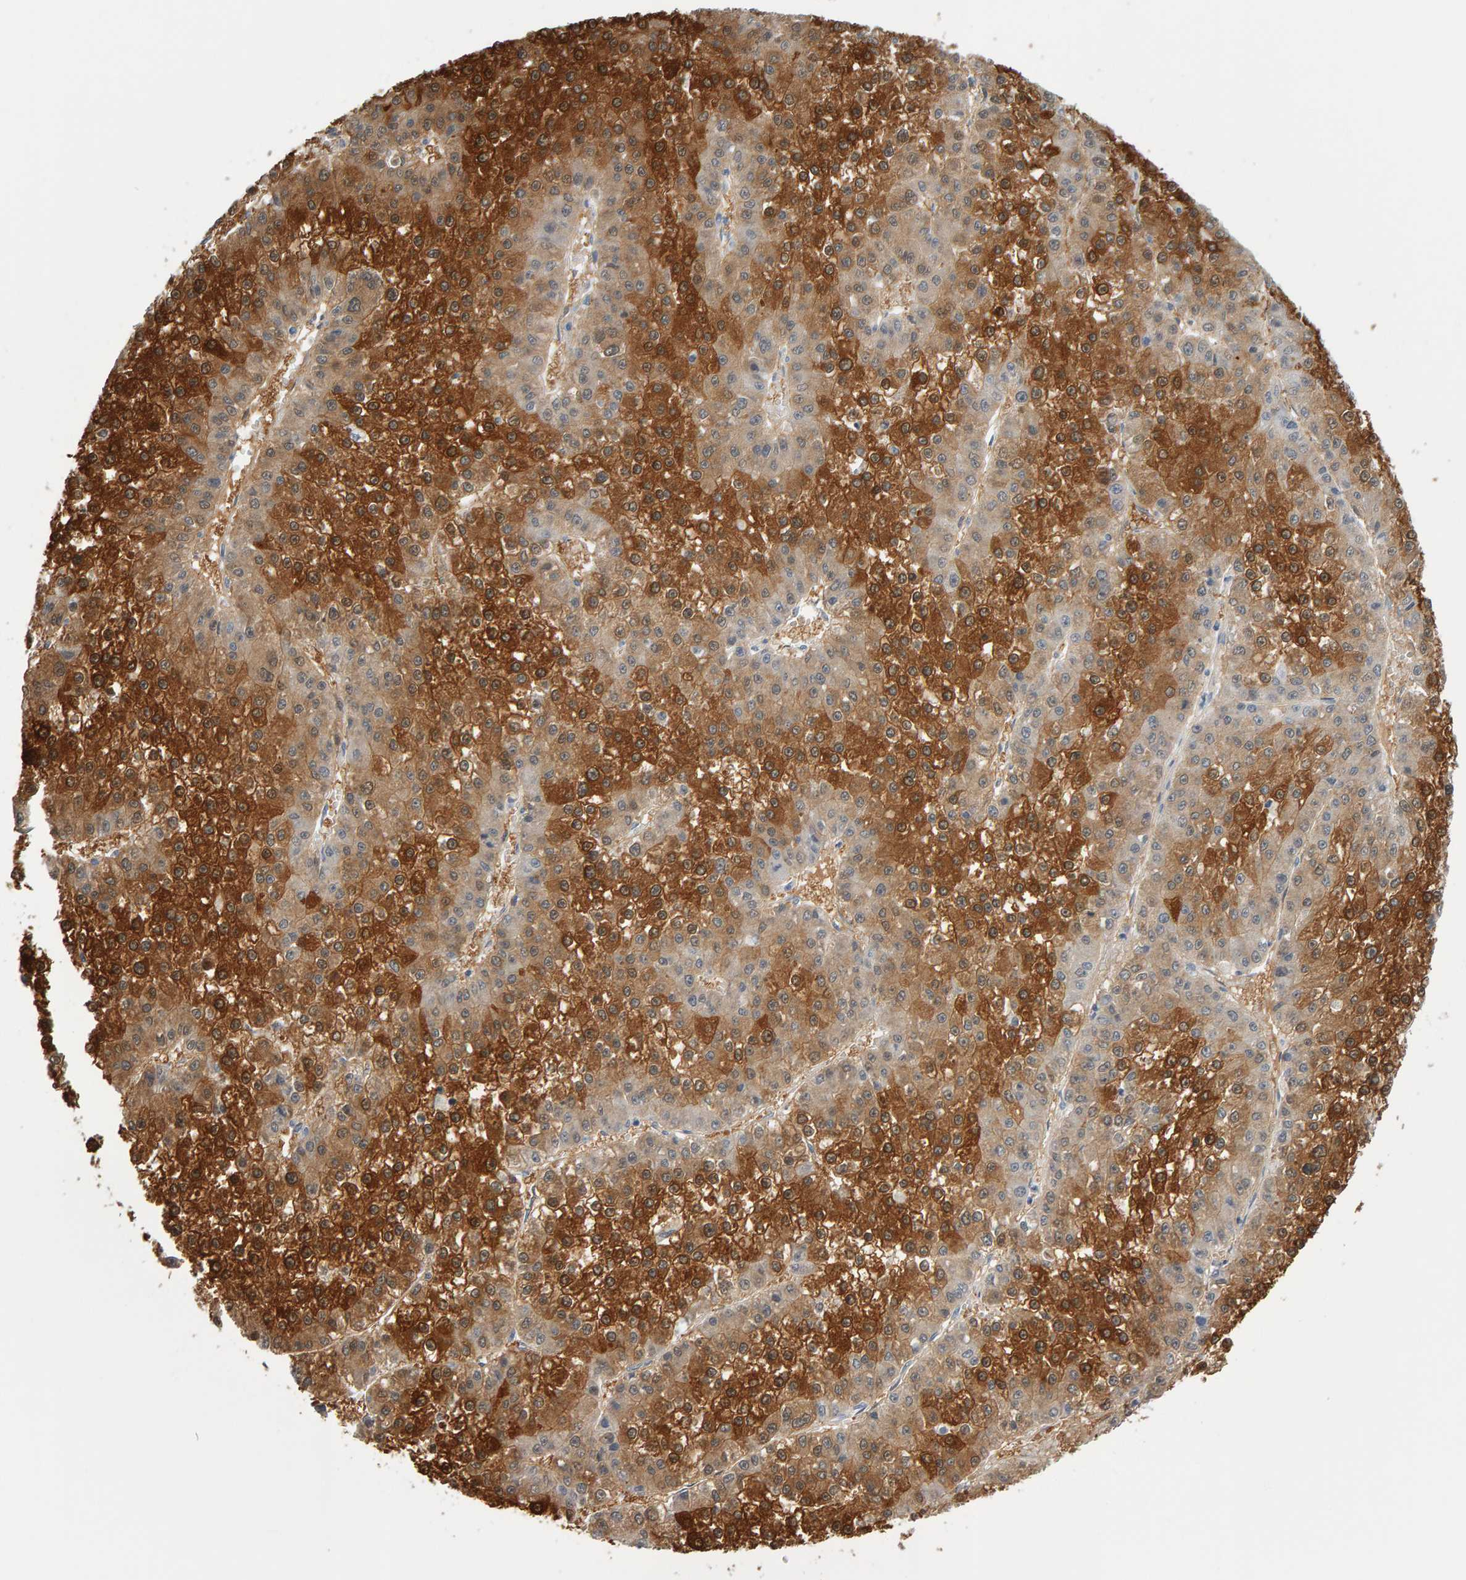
{"staining": {"intensity": "moderate", "quantity": ">75%", "location": "cytoplasmic/membranous"}, "tissue": "liver cancer", "cell_type": "Tumor cells", "image_type": "cancer", "snomed": [{"axis": "morphology", "description": "Carcinoma, Hepatocellular, NOS"}, {"axis": "topography", "description": "Liver"}], "caption": "A high-resolution histopathology image shows immunohistochemistry (IHC) staining of liver cancer, which shows moderate cytoplasmic/membranous expression in approximately >75% of tumor cells. (DAB = brown stain, brightfield microscopy at high magnification).", "gene": "CTH", "patient": {"sex": "female", "age": 73}}